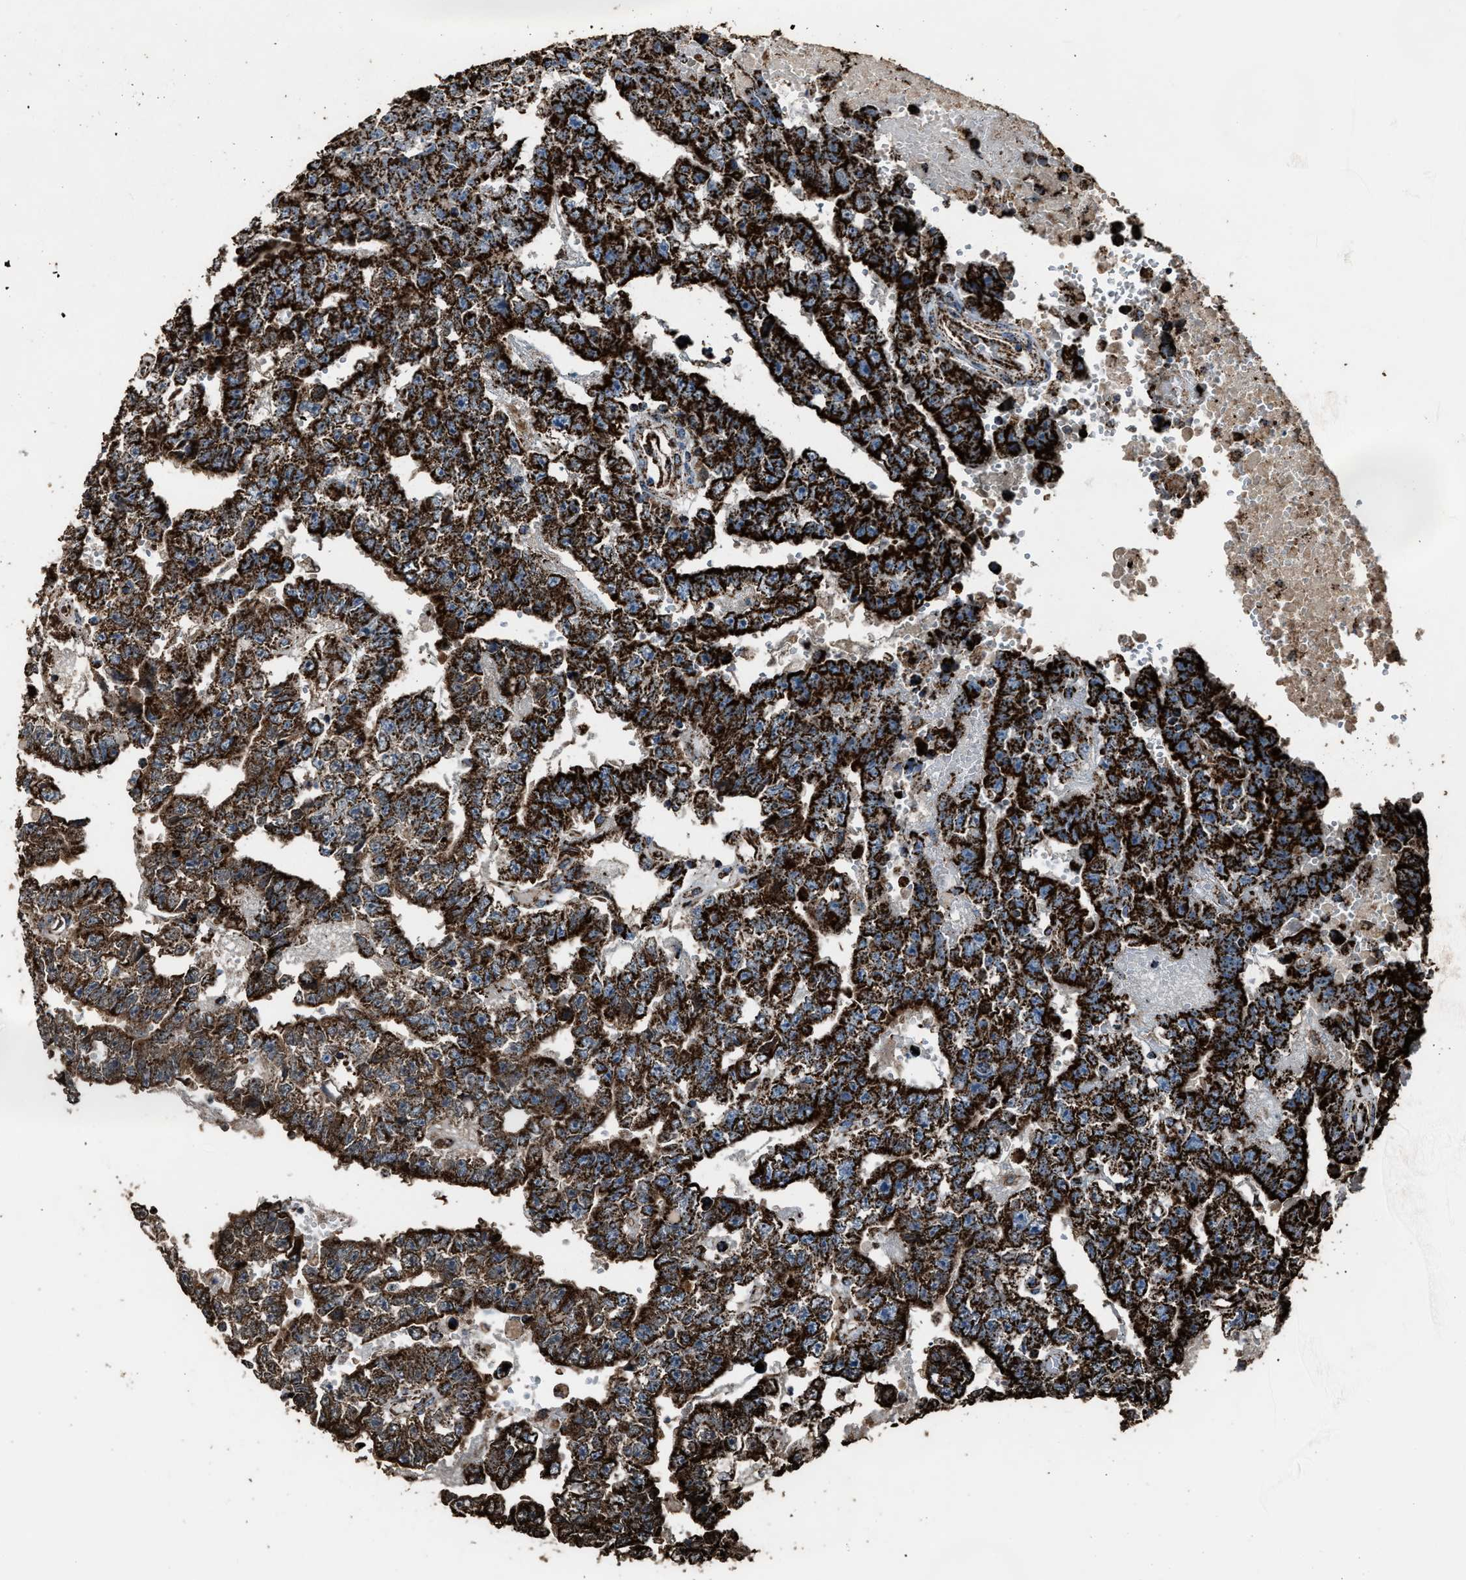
{"staining": {"intensity": "strong", "quantity": ">75%", "location": "cytoplasmic/membranous"}, "tissue": "testis cancer", "cell_type": "Tumor cells", "image_type": "cancer", "snomed": [{"axis": "morphology", "description": "Carcinoma, Embryonal, NOS"}, {"axis": "topography", "description": "Testis"}], "caption": "About >75% of tumor cells in human testis cancer exhibit strong cytoplasmic/membranous protein positivity as visualized by brown immunohistochemical staining.", "gene": "MDH2", "patient": {"sex": "male", "age": 25}}